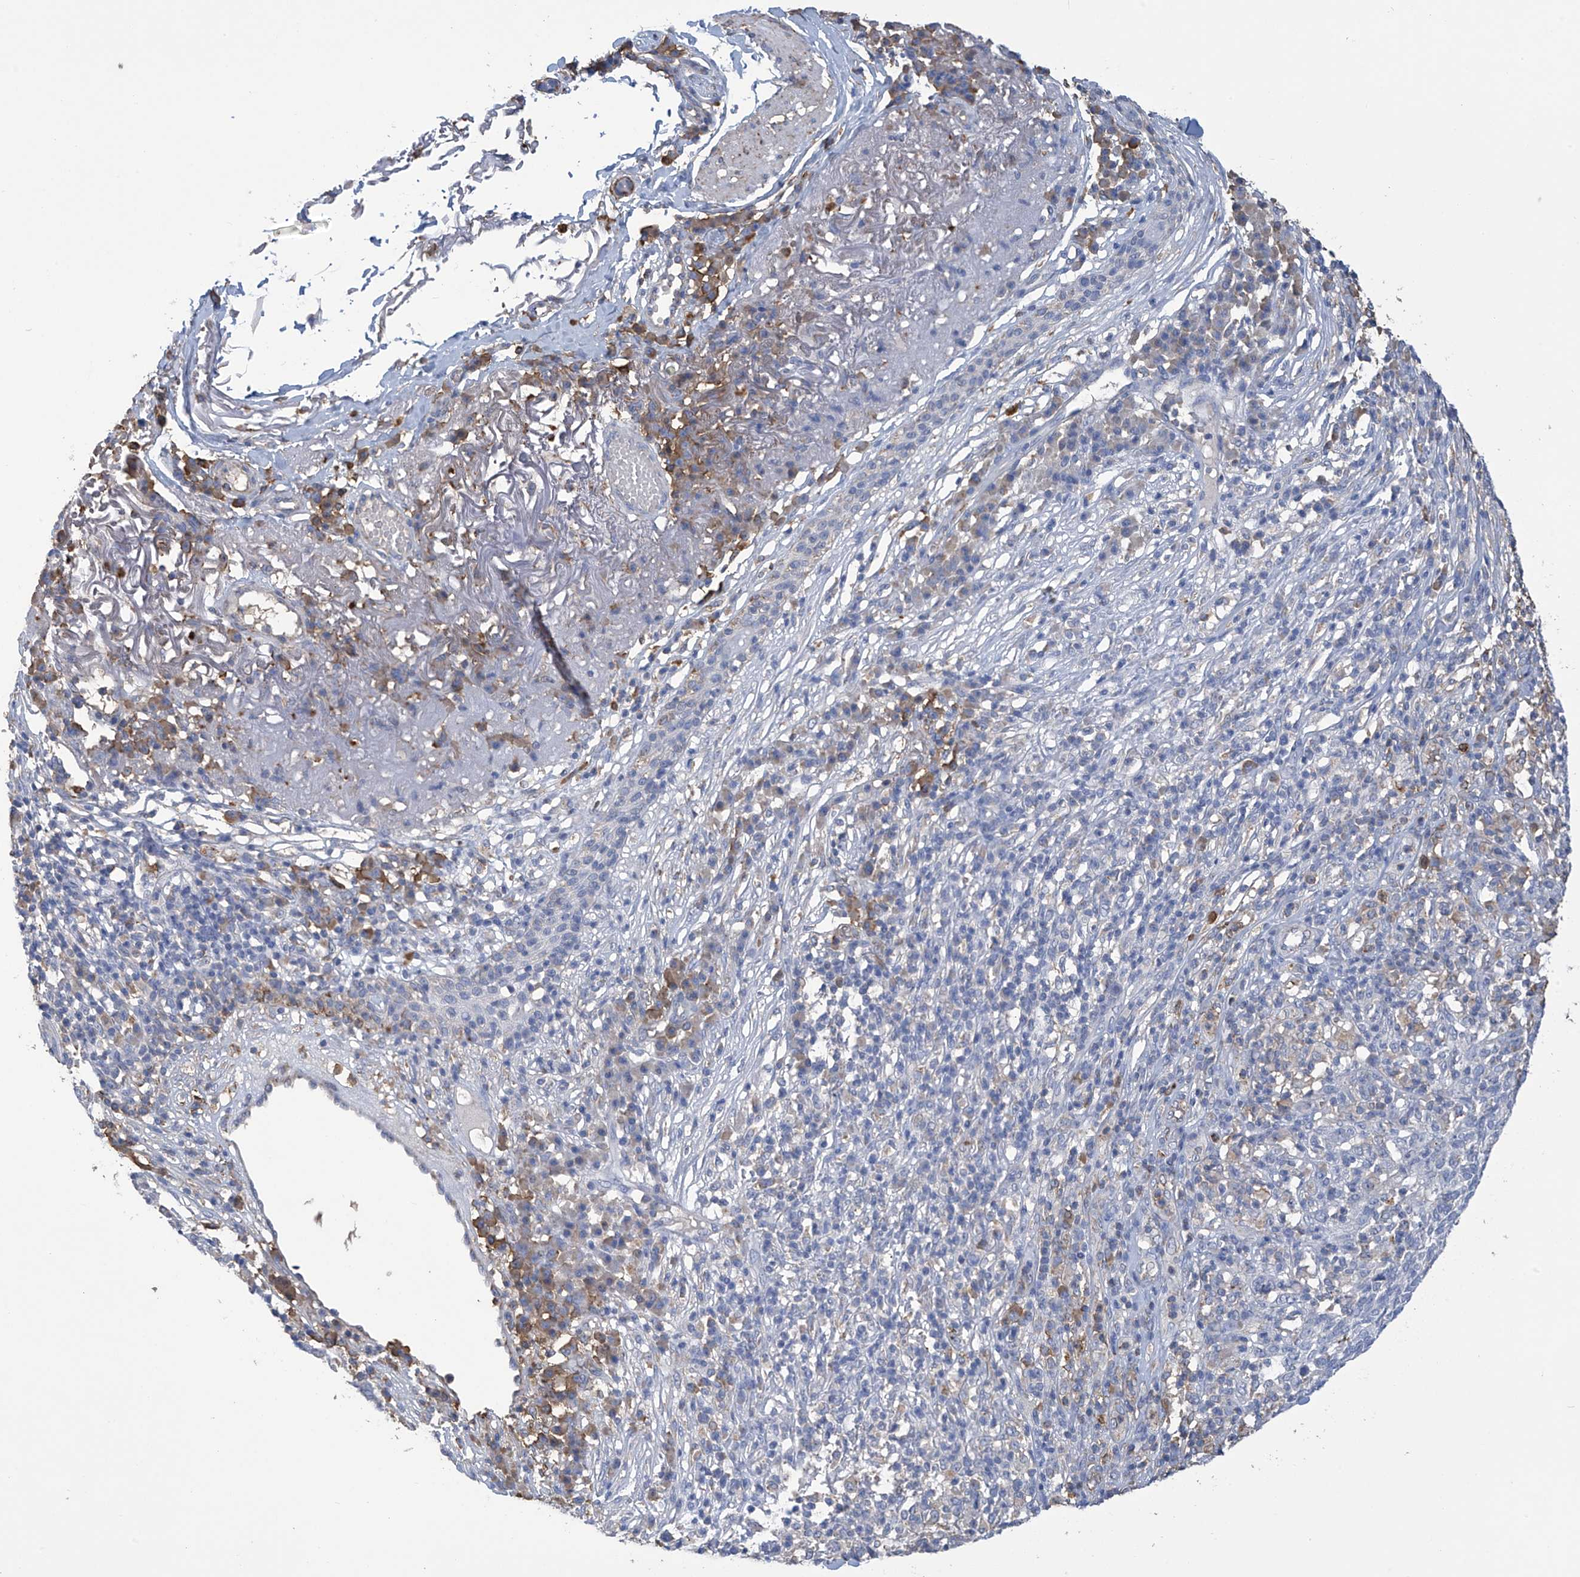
{"staining": {"intensity": "negative", "quantity": "none", "location": "none"}, "tissue": "skin cancer", "cell_type": "Tumor cells", "image_type": "cancer", "snomed": [{"axis": "morphology", "description": "Squamous cell carcinoma, NOS"}, {"axis": "topography", "description": "Skin"}], "caption": "Photomicrograph shows no protein expression in tumor cells of squamous cell carcinoma (skin) tissue.", "gene": "OGT", "patient": {"sex": "female", "age": 90}}